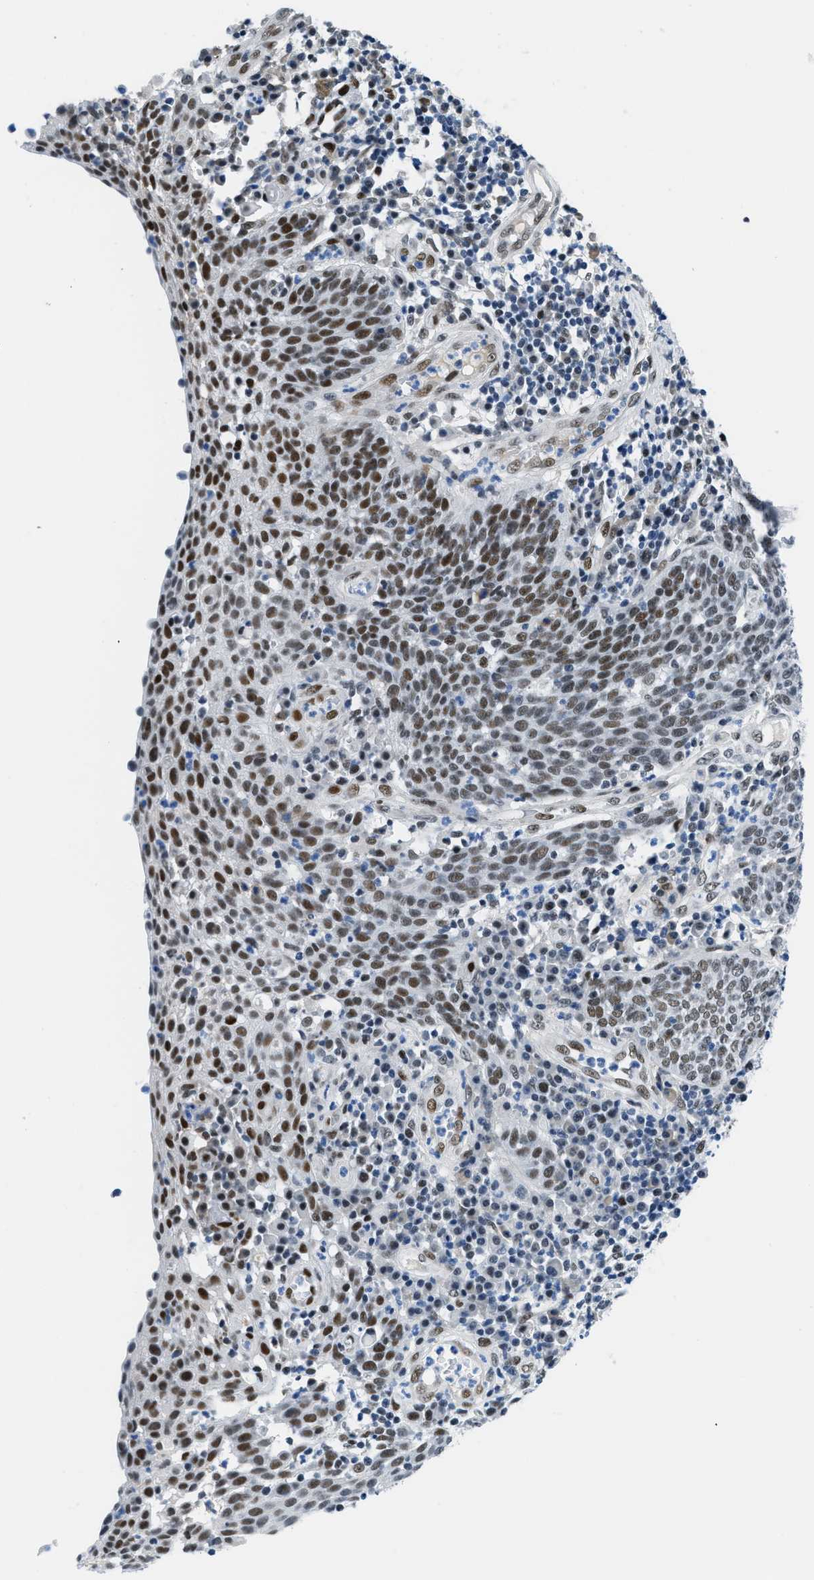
{"staining": {"intensity": "moderate", "quantity": ">75%", "location": "nuclear"}, "tissue": "cervical cancer", "cell_type": "Tumor cells", "image_type": "cancer", "snomed": [{"axis": "morphology", "description": "Squamous cell carcinoma, NOS"}, {"axis": "topography", "description": "Cervix"}], "caption": "Immunohistochemistry (IHC) (DAB) staining of cervical cancer (squamous cell carcinoma) shows moderate nuclear protein expression in about >75% of tumor cells.", "gene": "SMARCAD1", "patient": {"sex": "female", "age": 34}}